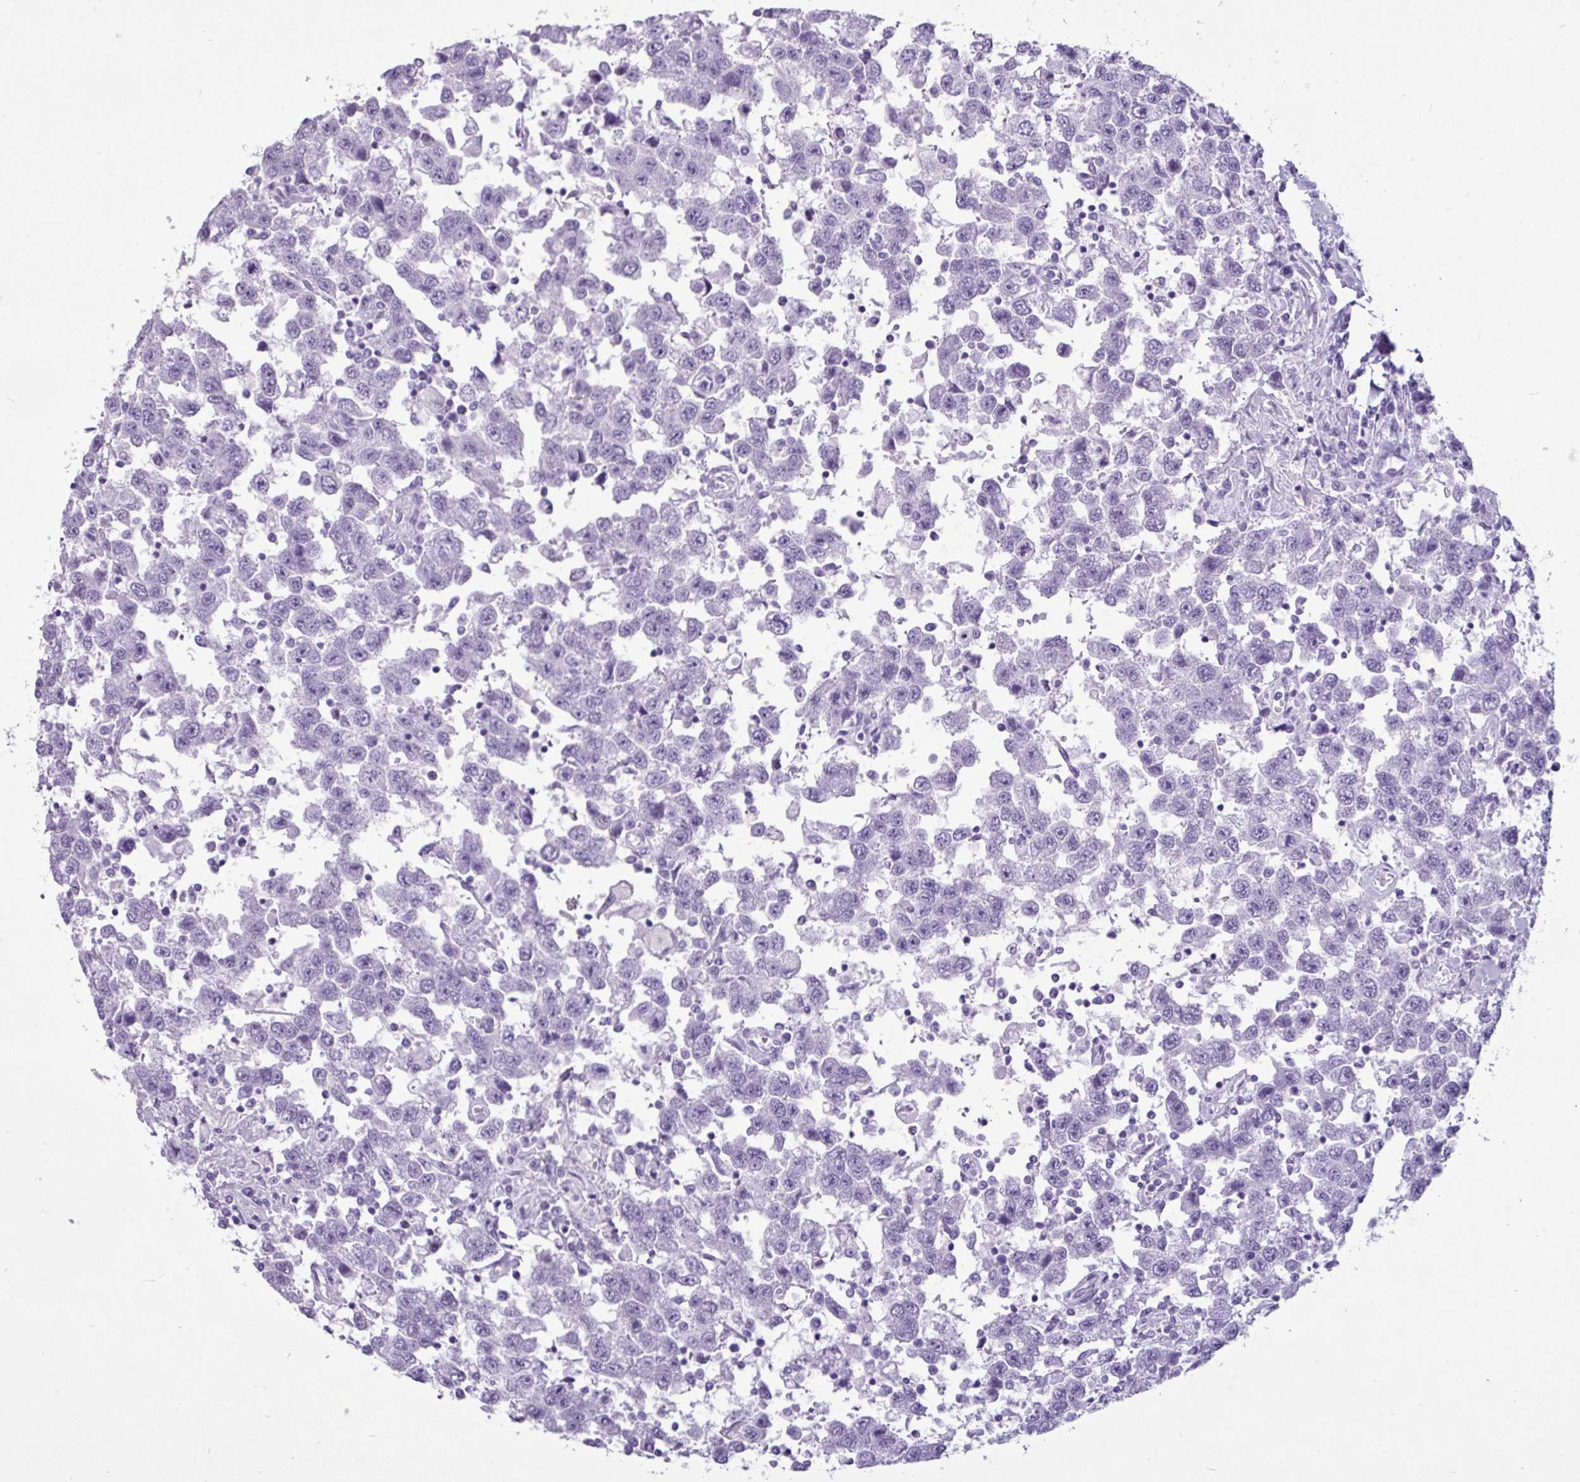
{"staining": {"intensity": "negative", "quantity": "none", "location": "none"}, "tissue": "testis cancer", "cell_type": "Tumor cells", "image_type": "cancer", "snomed": [{"axis": "morphology", "description": "Seminoma, NOS"}, {"axis": "topography", "description": "Testis"}], "caption": "The image exhibits no significant expression in tumor cells of testis cancer.", "gene": "AMY1B", "patient": {"sex": "male", "age": 41}}